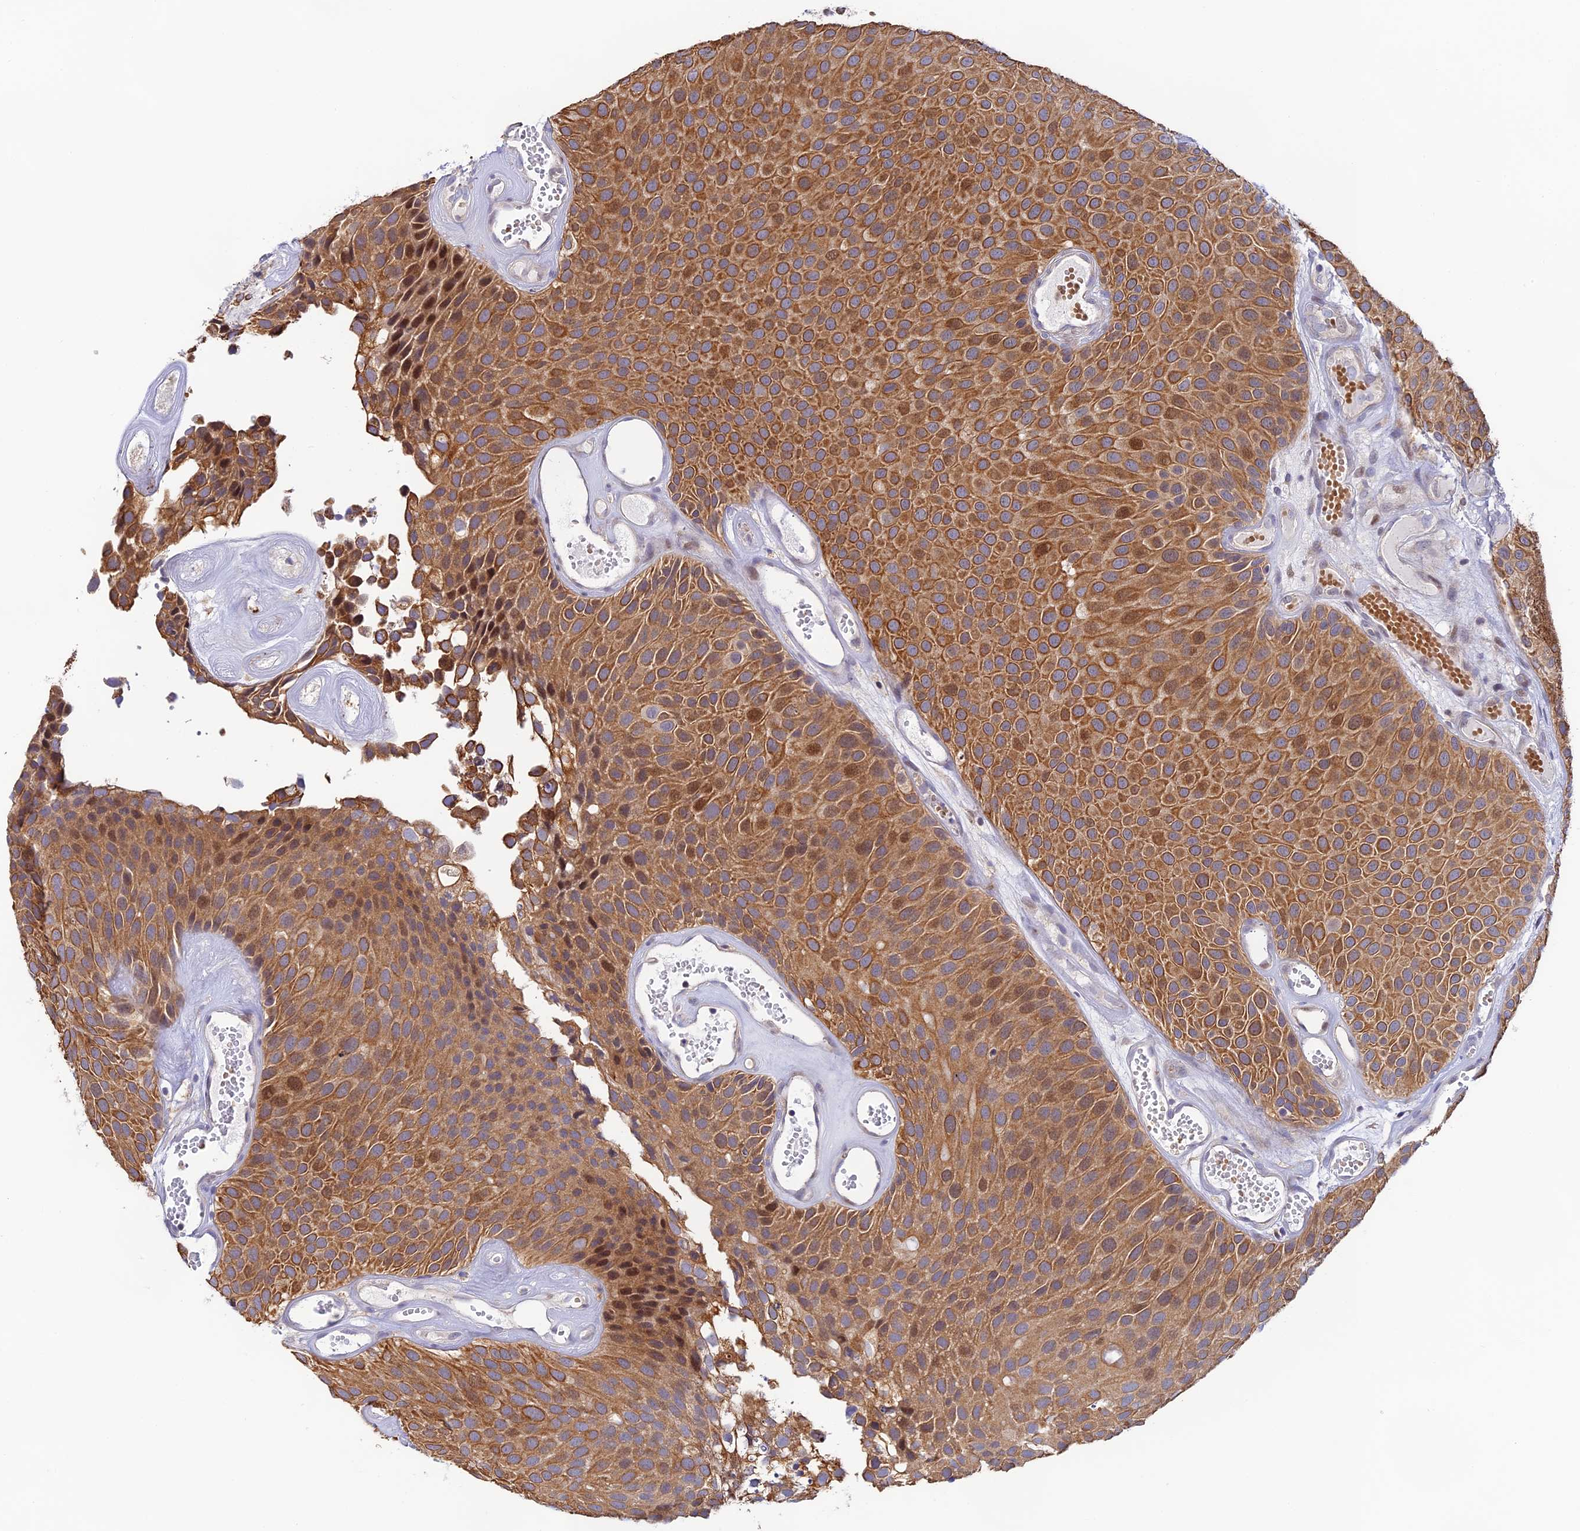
{"staining": {"intensity": "moderate", "quantity": ">75%", "location": "cytoplasmic/membranous"}, "tissue": "urothelial cancer", "cell_type": "Tumor cells", "image_type": "cancer", "snomed": [{"axis": "morphology", "description": "Urothelial carcinoma, Low grade"}, {"axis": "topography", "description": "Urinary bladder"}], "caption": "Moderate cytoplasmic/membranous staining for a protein is present in about >75% of tumor cells of urothelial carcinoma (low-grade) using IHC.", "gene": "RASGEF1B", "patient": {"sex": "male", "age": 89}}